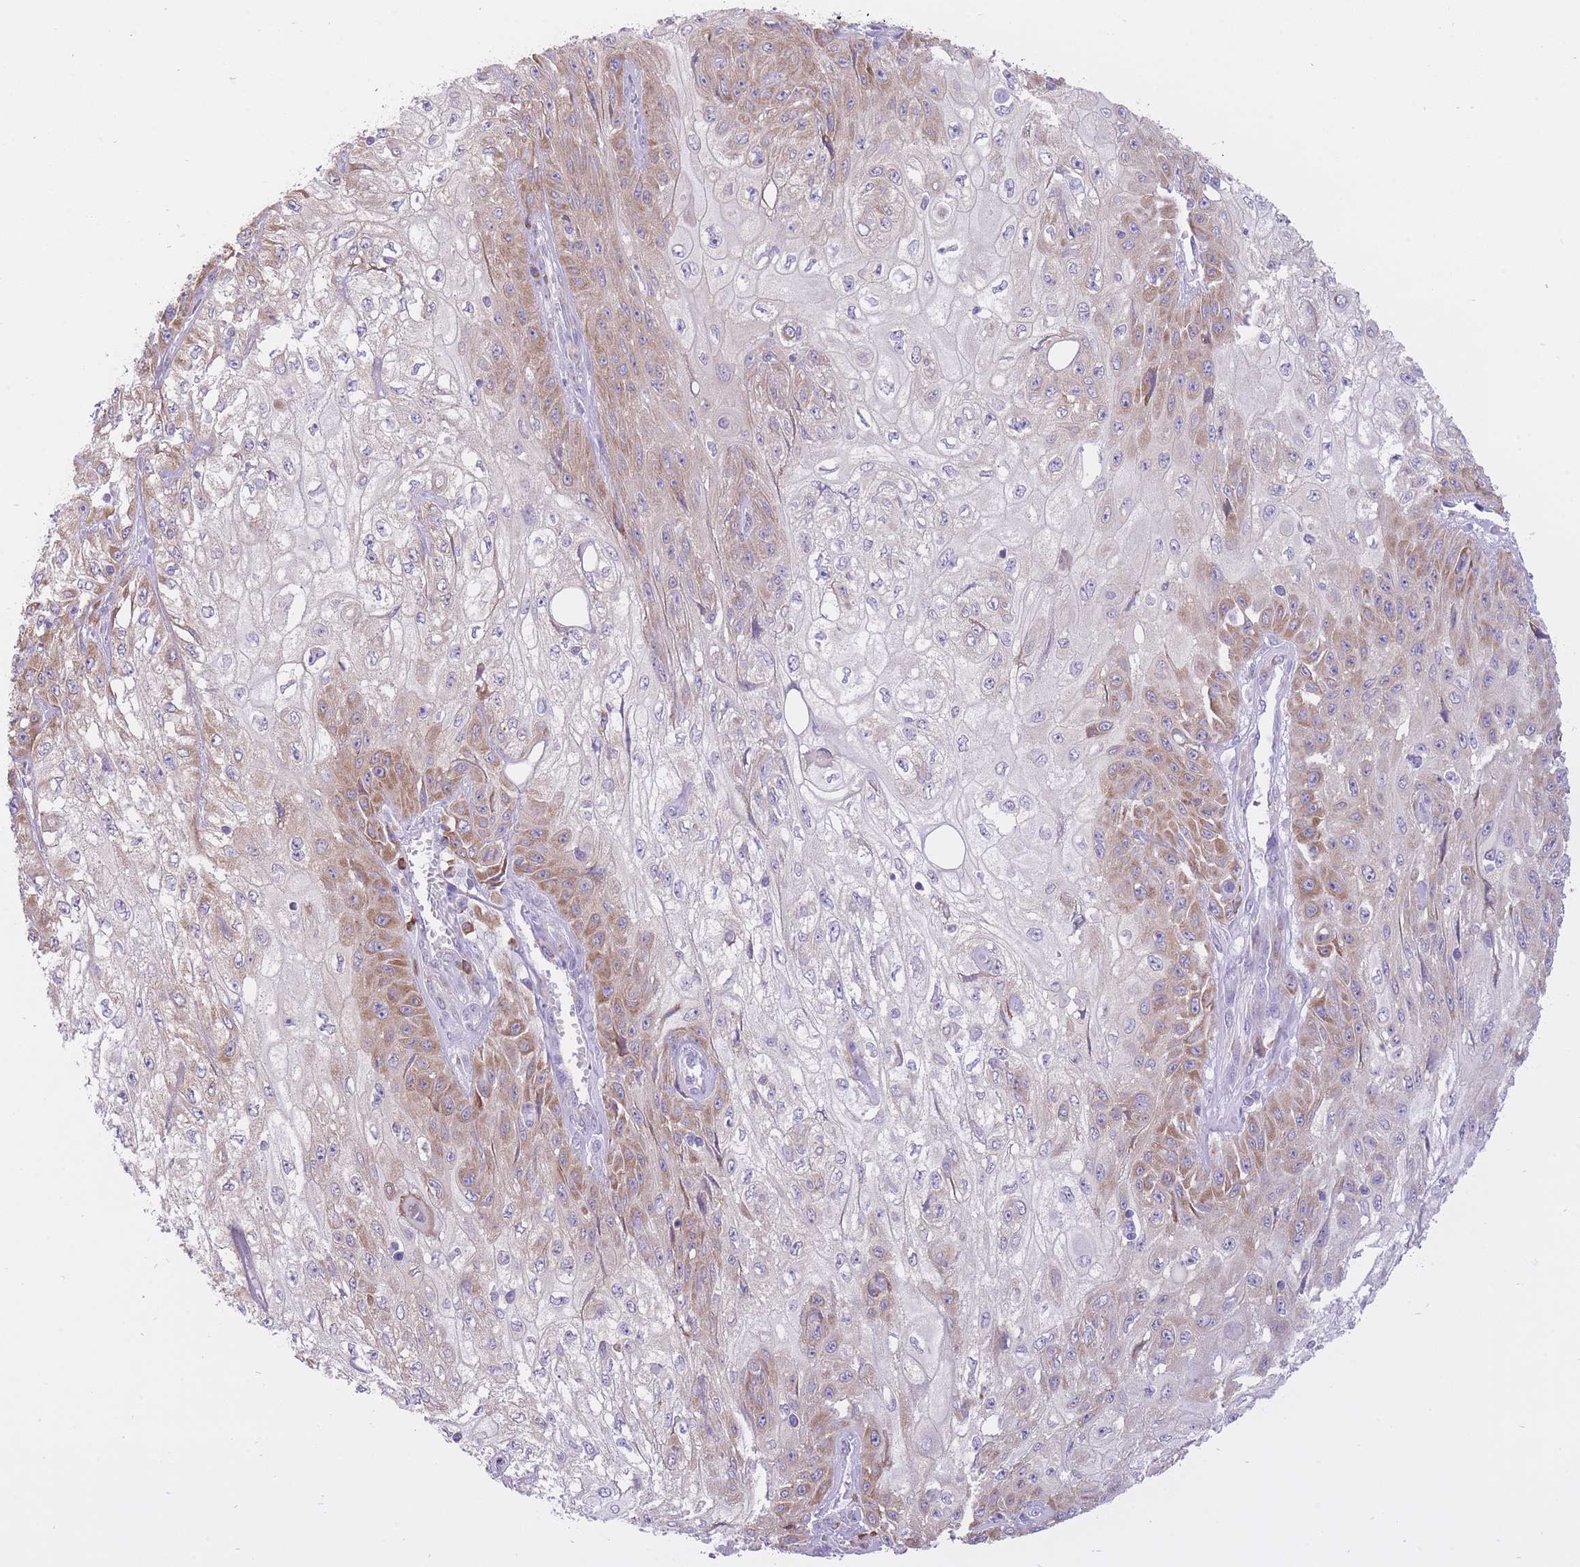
{"staining": {"intensity": "moderate", "quantity": "<25%", "location": "cytoplasmic/membranous"}, "tissue": "skin cancer", "cell_type": "Tumor cells", "image_type": "cancer", "snomed": [{"axis": "morphology", "description": "Squamous cell carcinoma, NOS"}, {"axis": "morphology", "description": "Squamous cell carcinoma, metastatic, NOS"}, {"axis": "topography", "description": "Skin"}, {"axis": "topography", "description": "Lymph node"}], "caption": "A brown stain shows moderate cytoplasmic/membranous staining of a protein in human skin squamous cell carcinoma tumor cells. The protein of interest is shown in brown color, while the nuclei are stained blue.", "gene": "ZNF501", "patient": {"sex": "male", "age": 75}}